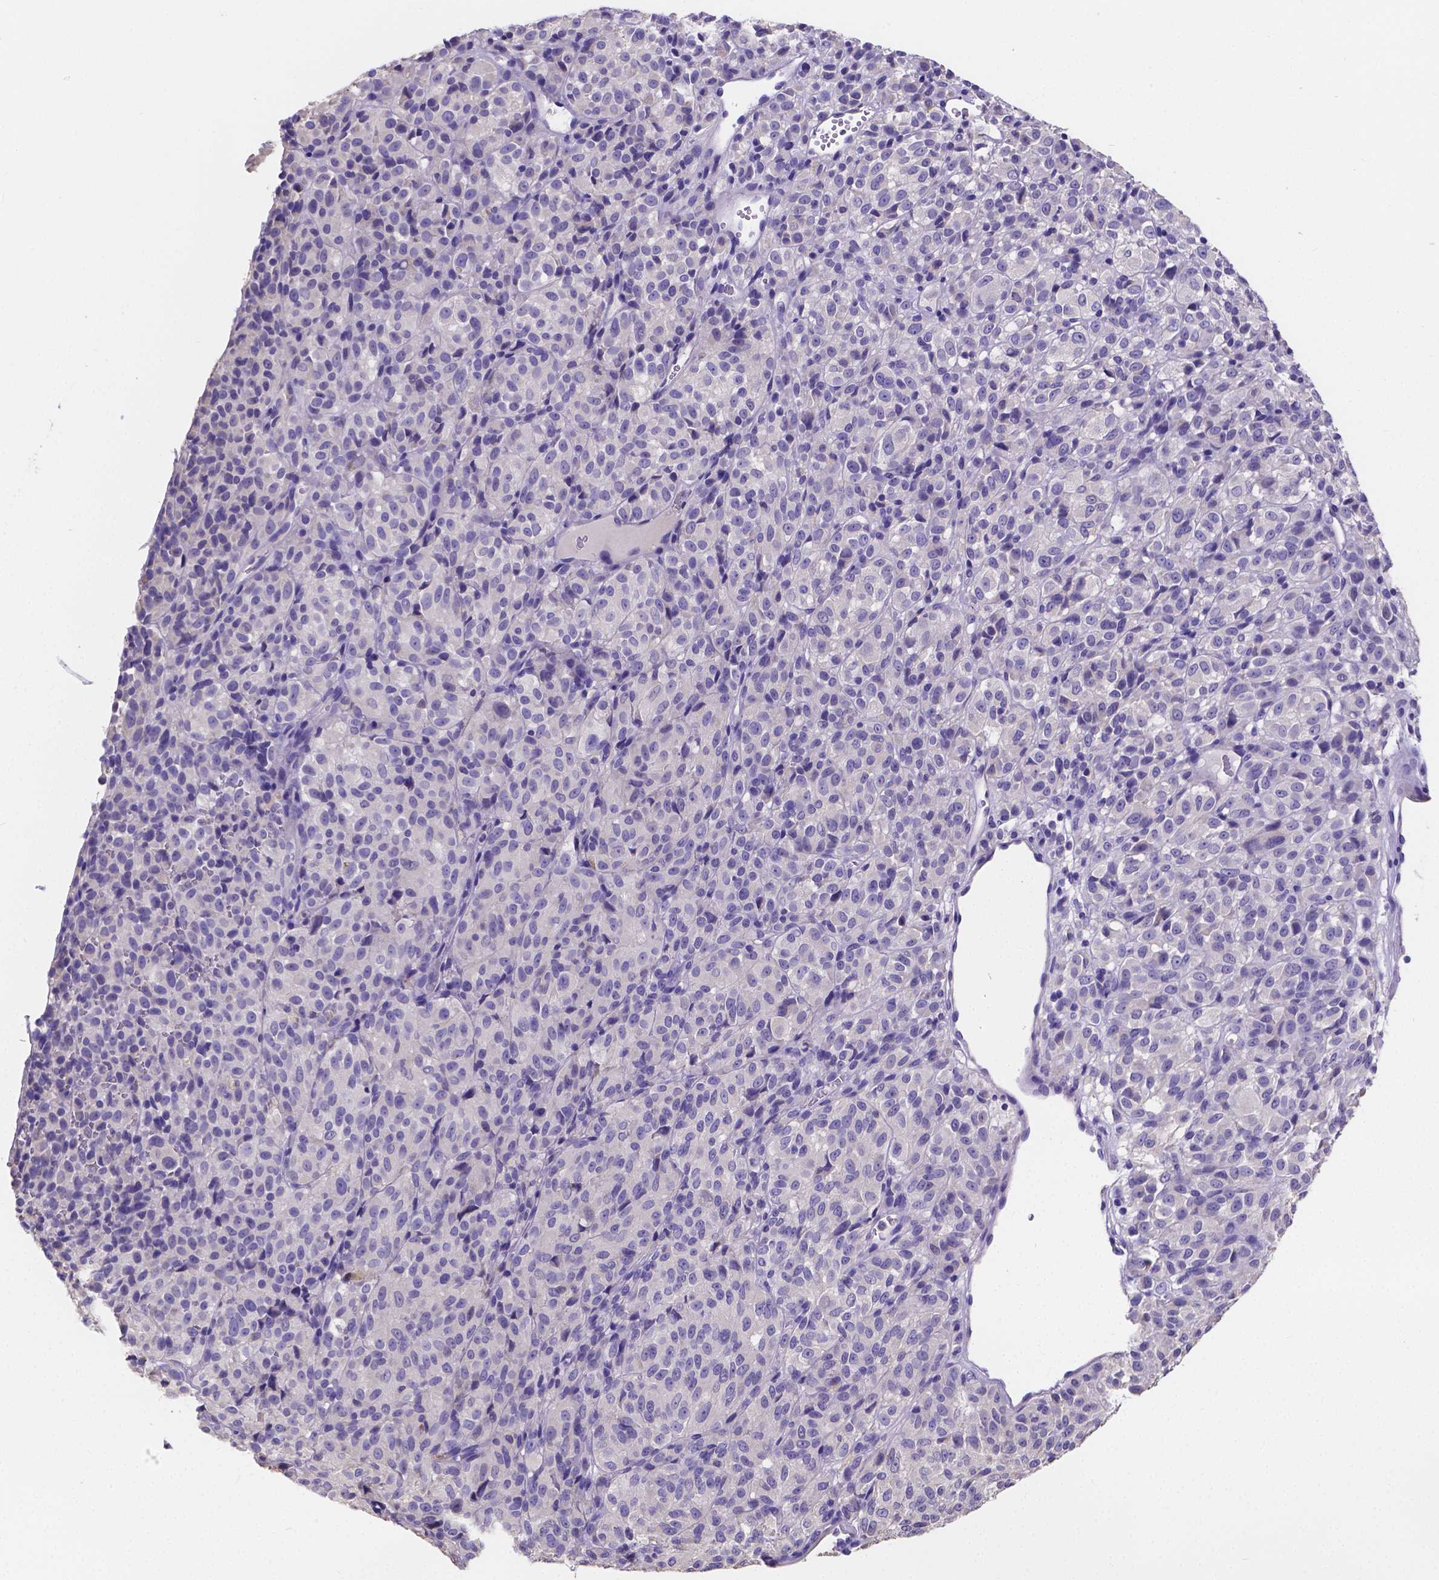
{"staining": {"intensity": "negative", "quantity": "none", "location": "none"}, "tissue": "melanoma", "cell_type": "Tumor cells", "image_type": "cancer", "snomed": [{"axis": "morphology", "description": "Malignant melanoma, Metastatic site"}, {"axis": "topography", "description": "Brain"}], "caption": "Immunohistochemistry of human melanoma displays no expression in tumor cells.", "gene": "ATP6V1D", "patient": {"sex": "female", "age": 56}}